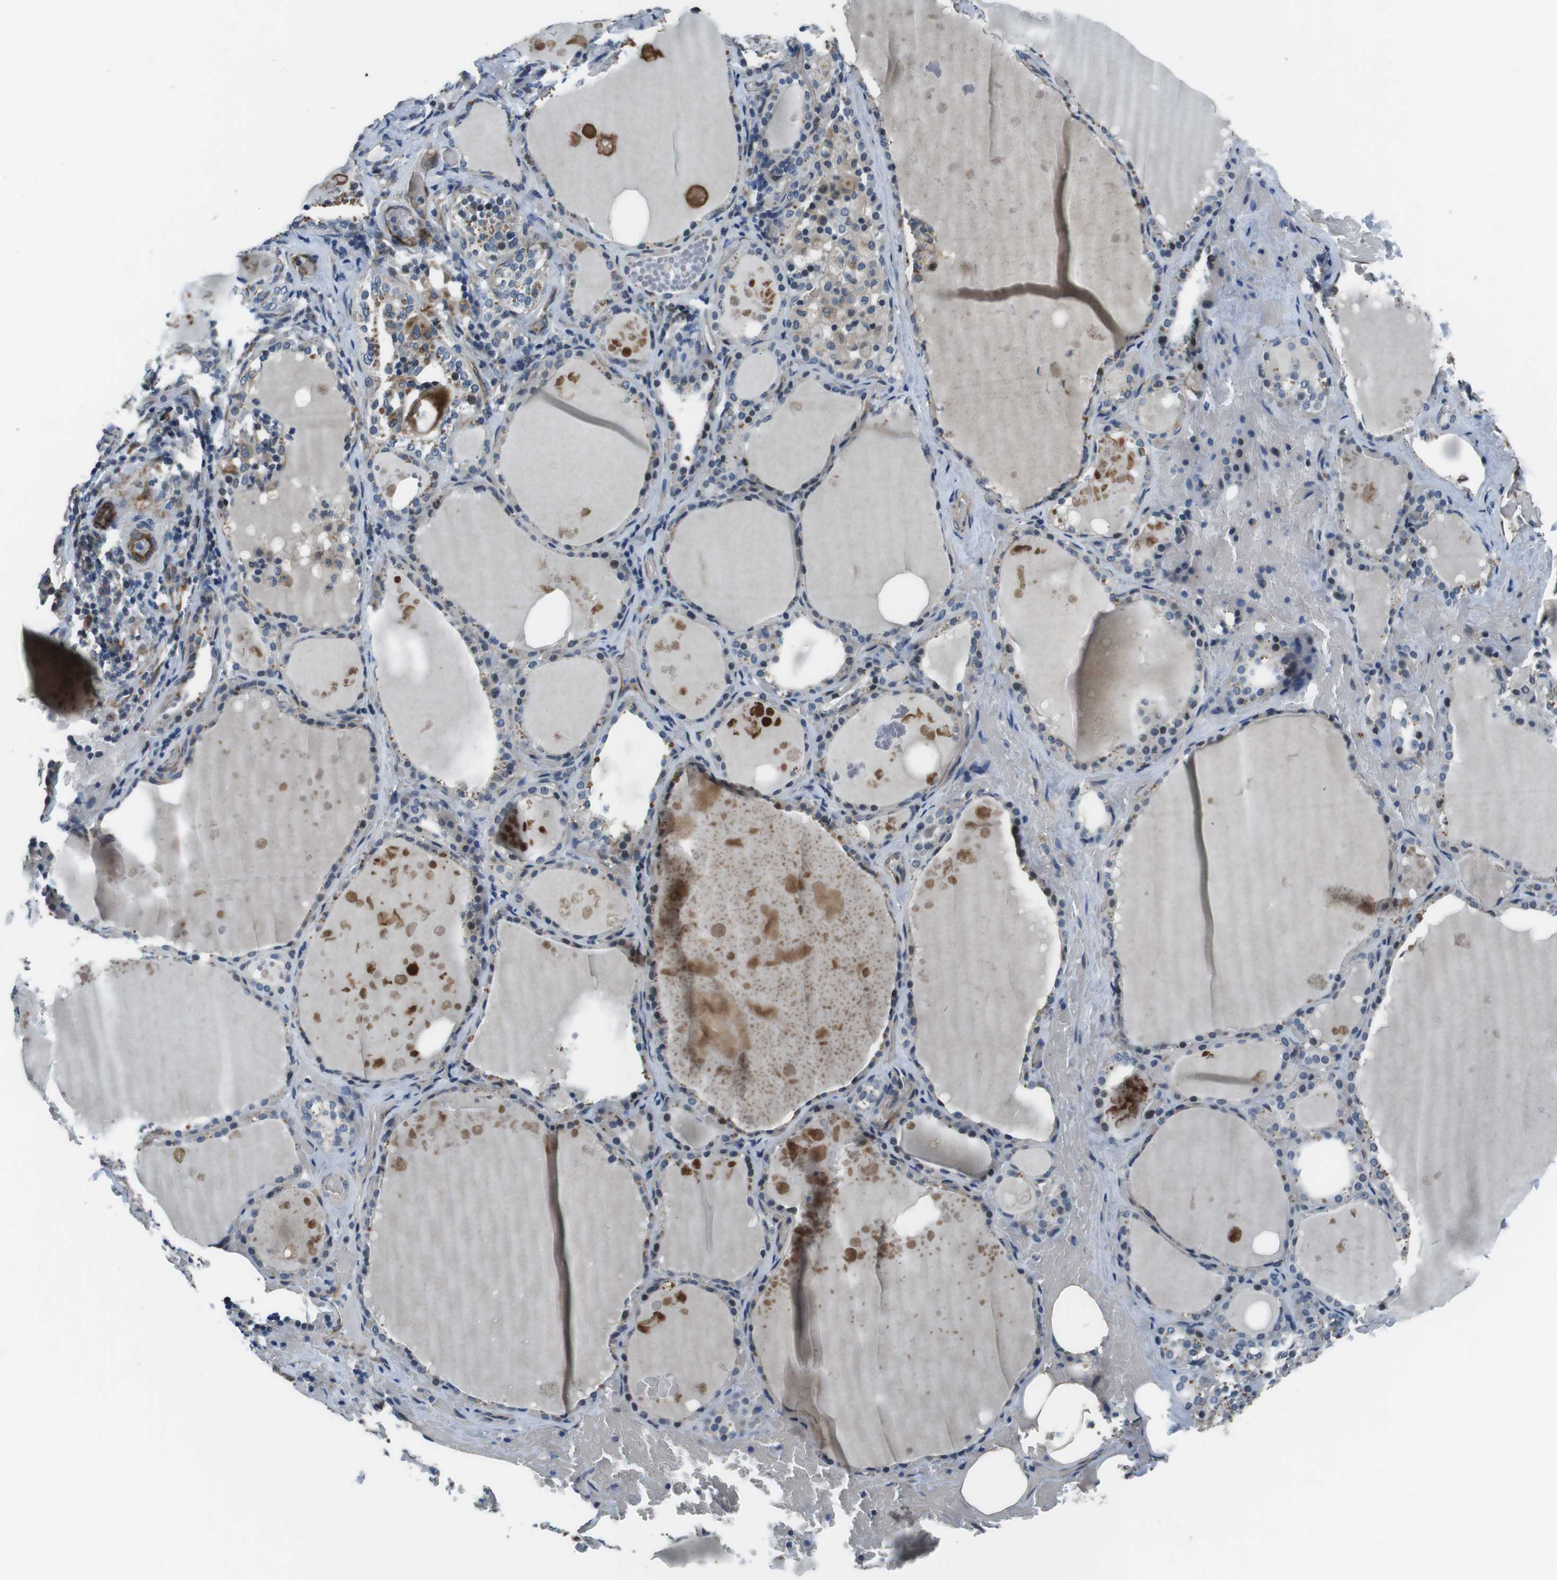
{"staining": {"intensity": "negative", "quantity": "none", "location": "none"}, "tissue": "thyroid gland", "cell_type": "Glandular cells", "image_type": "normal", "snomed": [{"axis": "morphology", "description": "Normal tissue, NOS"}, {"axis": "topography", "description": "Thyroid gland"}], "caption": "This photomicrograph is of benign thyroid gland stained with IHC to label a protein in brown with the nuclei are counter-stained blue. There is no staining in glandular cells.", "gene": "LRRC49", "patient": {"sex": "male", "age": 61}}